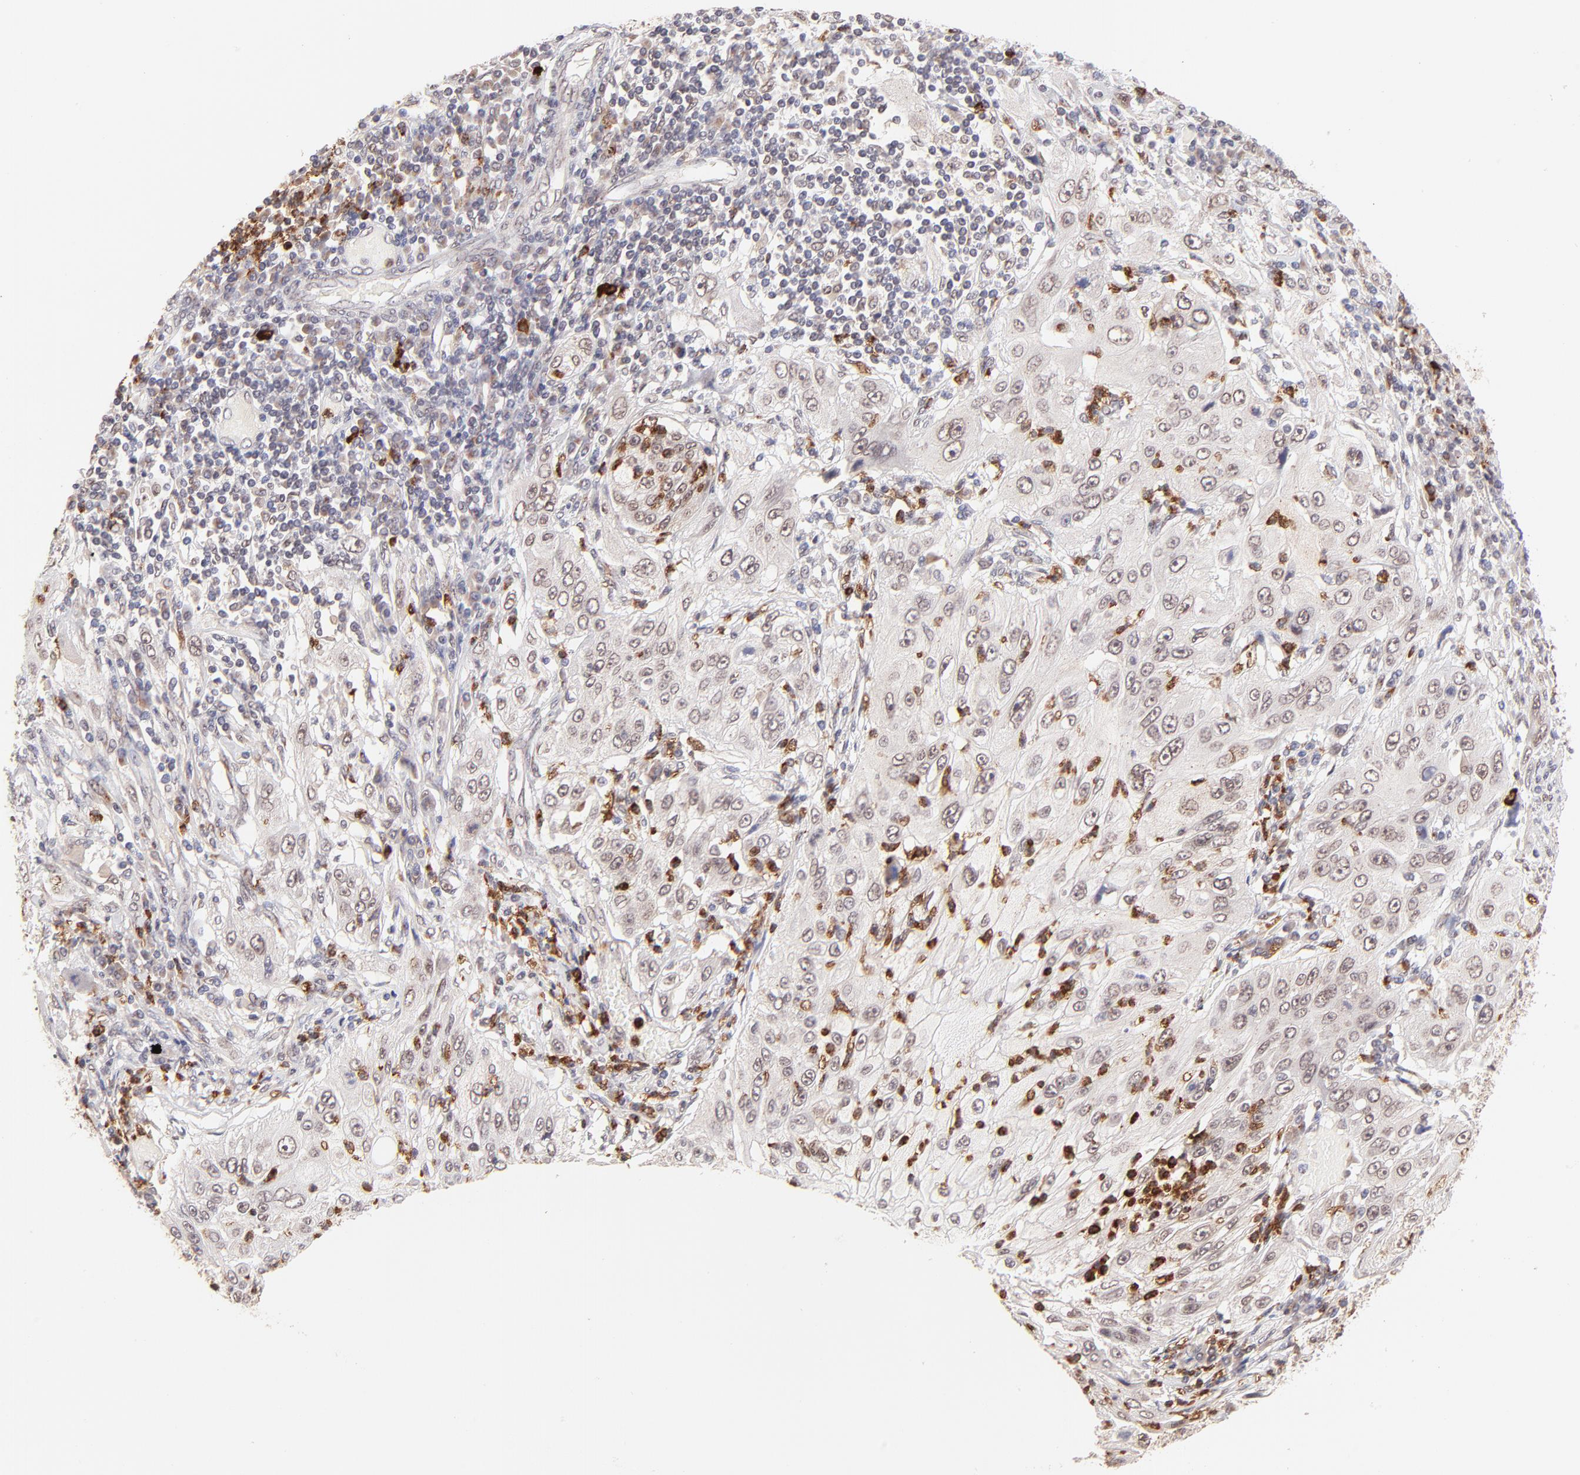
{"staining": {"intensity": "weak", "quantity": "<25%", "location": "nuclear"}, "tissue": "lung cancer", "cell_type": "Tumor cells", "image_type": "cancer", "snomed": [{"axis": "morphology", "description": "Inflammation, NOS"}, {"axis": "morphology", "description": "Squamous cell carcinoma, NOS"}, {"axis": "topography", "description": "Lymph node"}, {"axis": "topography", "description": "Soft tissue"}, {"axis": "topography", "description": "Lung"}], "caption": "IHC photomicrograph of neoplastic tissue: lung cancer stained with DAB (3,3'-diaminobenzidine) reveals no significant protein expression in tumor cells. (Brightfield microscopy of DAB (3,3'-diaminobenzidine) IHC at high magnification).", "gene": "MED12", "patient": {"sex": "male", "age": 66}}